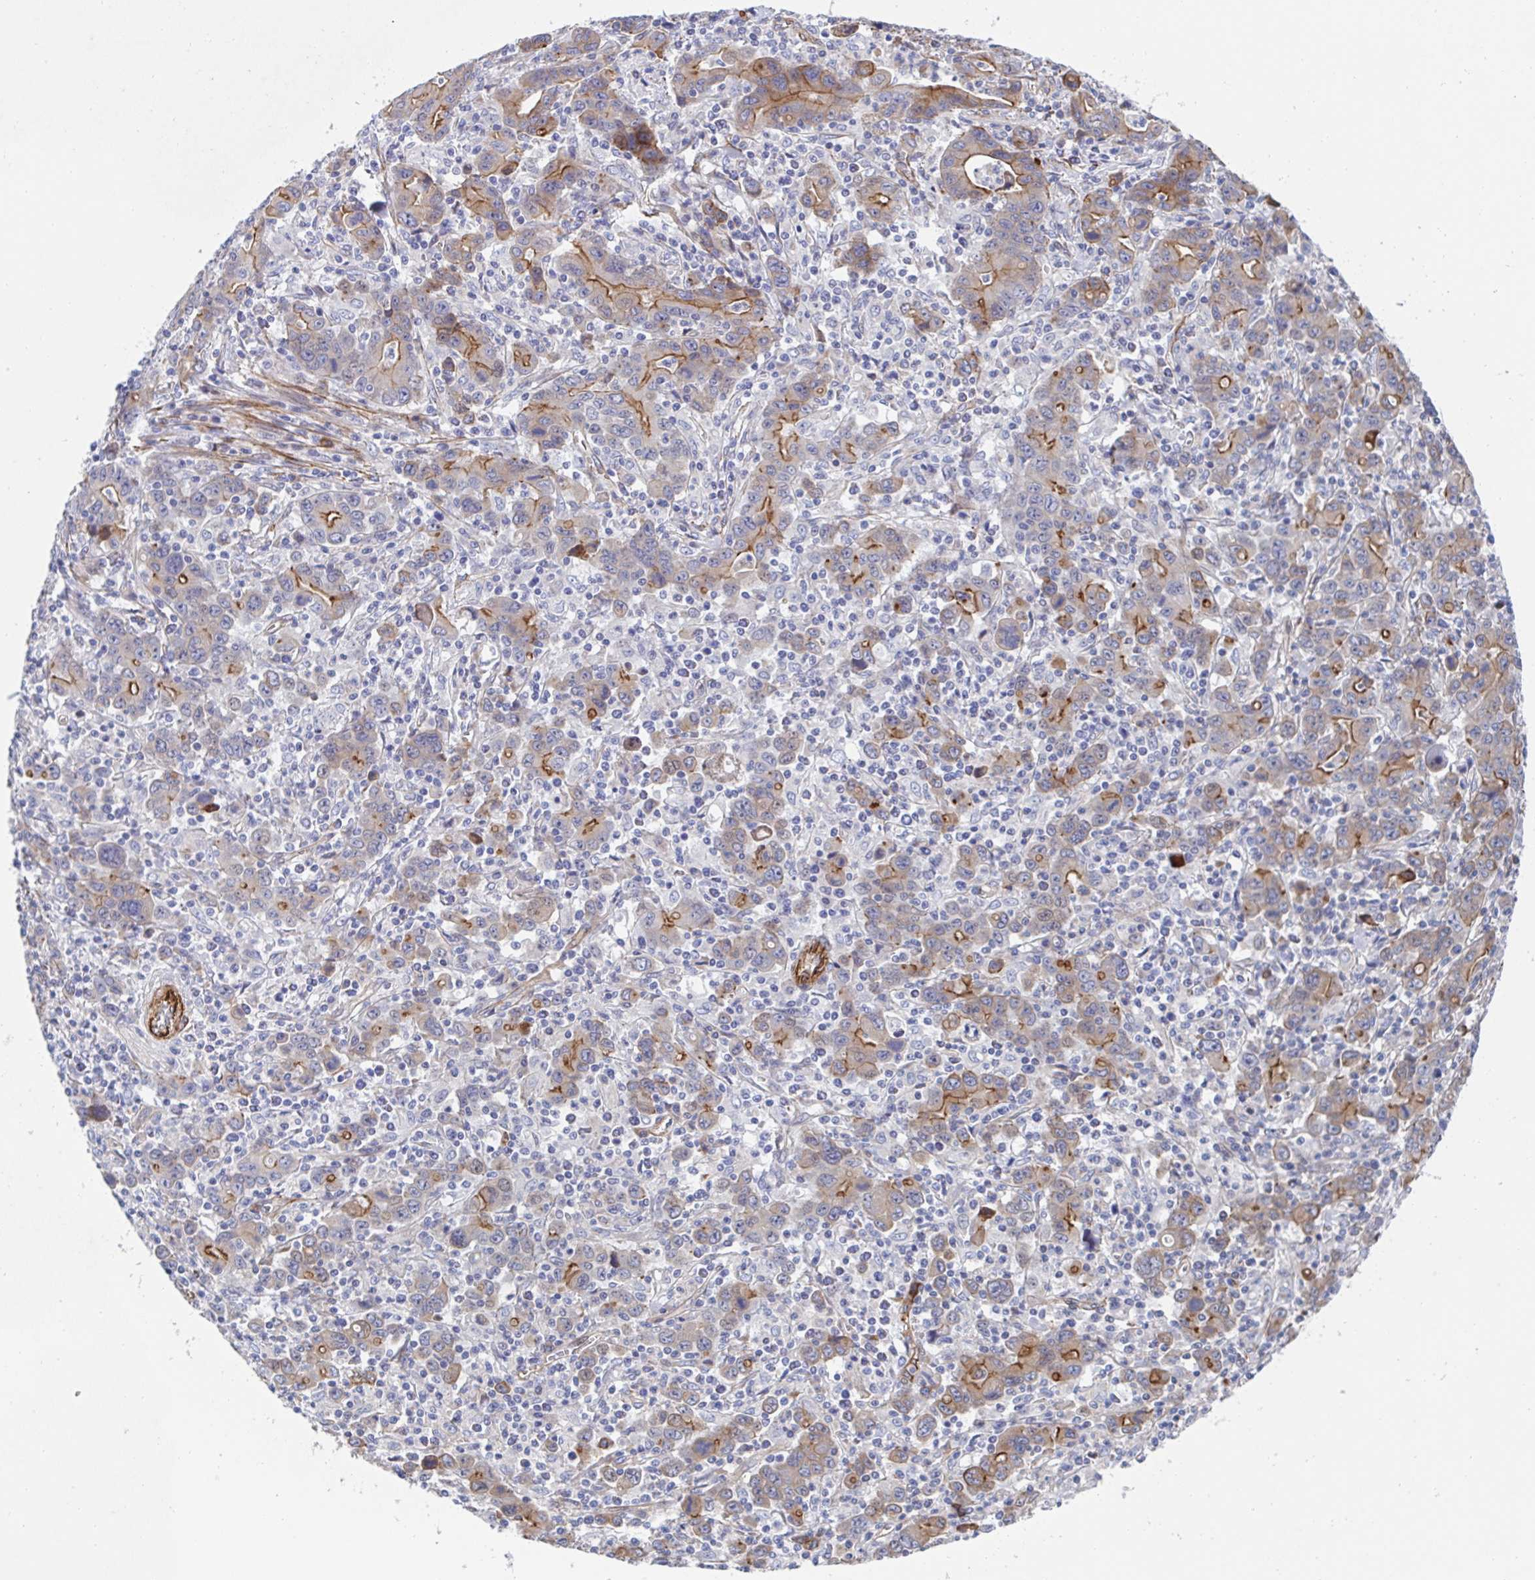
{"staining": {"intensity": "moderate", "quantity": "25%-75%", "location": "cytoplasmic/membranous"}, "tissue": "stomach cancer", "cell_type": "Tumor cells", "image_type": "cancer", "snomed": [{"axis": "morphology", "description": "Adenocarcinoma, NOS"}, {"axis": "topography", "description": "Stomach, upper"}], "caption": "Immunohistochemical staining of human stomach cancer exhibits moderate cytoplasmic/membranous protein staining in approximately 25%-75% of tumor cells. The protein of interest is shown in brown color, while the nuclei are stained blue.", "gene": "KLC3", "patient": {"sex": "male", "age": 69}}